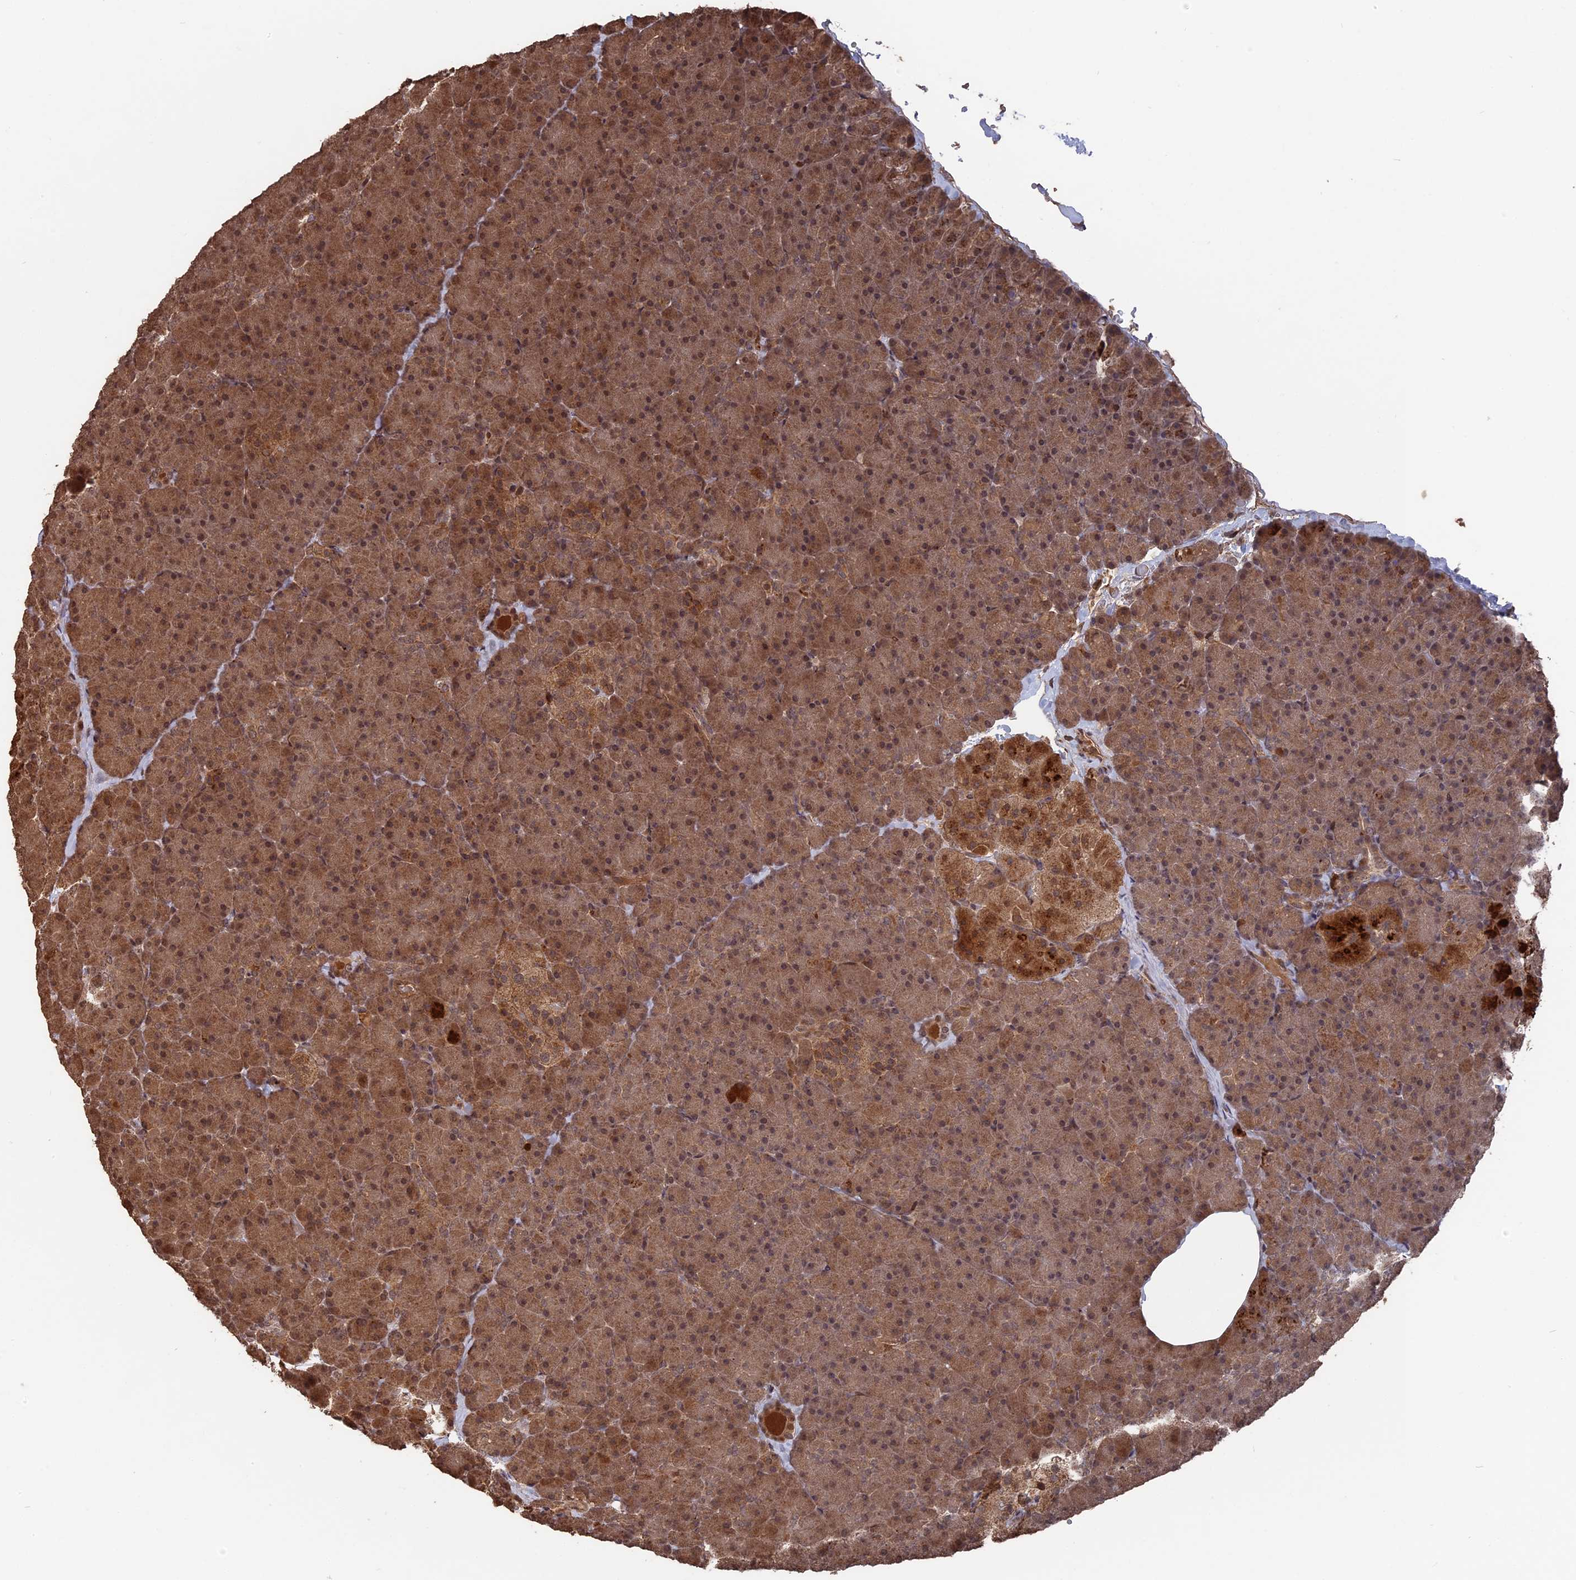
{"staining": {"intensity": "moderate", "quantity": ">75%", "location": "cytoplasmic/membranous,nuclear"}, "tissue": "pancreas", "cell_type": "Exocrine glandular cells", "image_type": "normal", "snomed": [{"axis": "morphology", "description": "Normal tissue, NOS"}, {"axis": "topography", "description": "Pancreas"}], "caption": "Immunohistochemical staining of benign pancreas exhibits moderate cytoplasmic/membranous,nuclear protein expression in approximately >75% of exocrine glandular cells. (DAB (3,3'-diaminobenzidine) IHC with brightfield microscopy, high magnification).", "gene": "TELO2", "patient": {"sex": "male", "age": 36}}